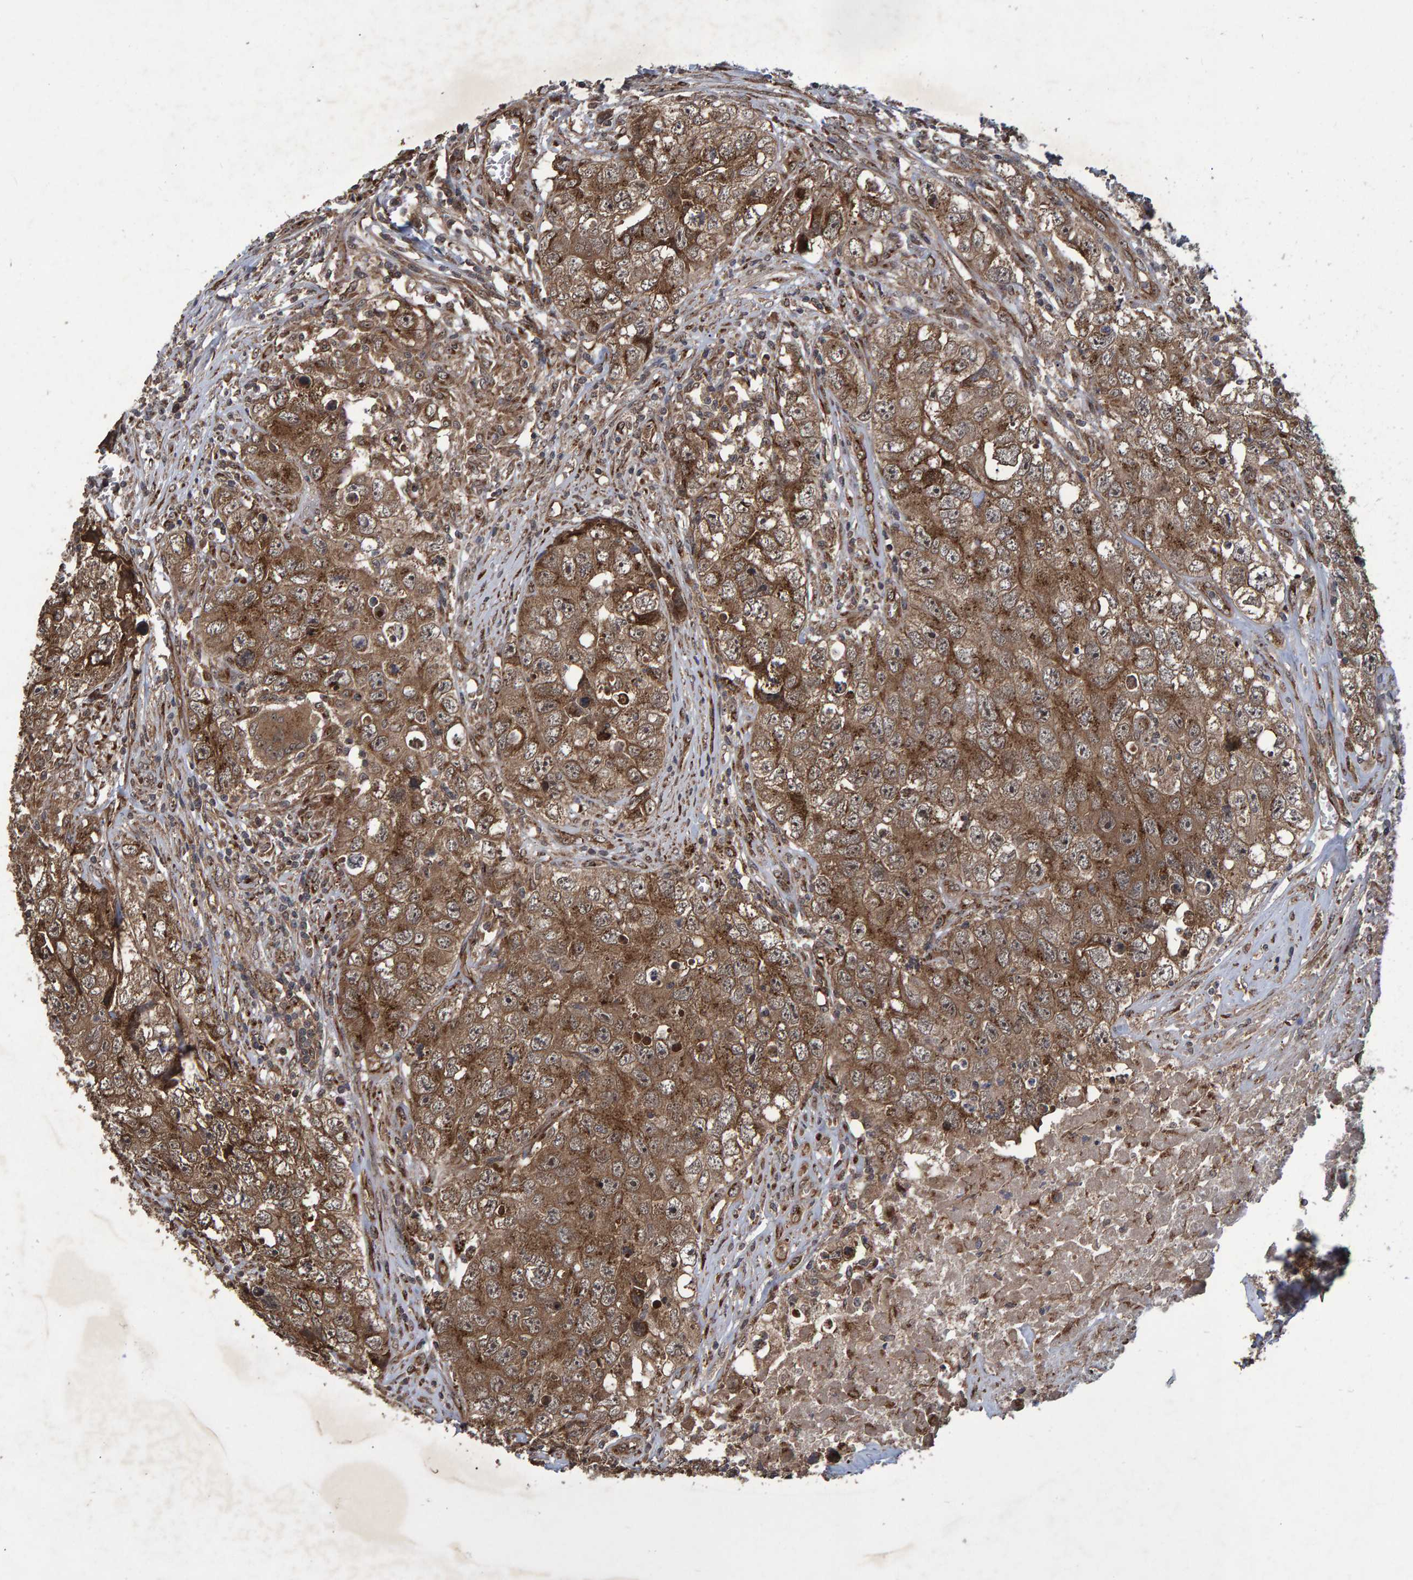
{"staining": {"intensity": "moderate", "quantity": ">75%", "location": "cytoplasmic/membranous,nuclear"}, "tissue": "testis cancer", "cell_type": "Tumor cells", "image_type": "cancer", "snomed": [{"axis": "morphology", "description": "Seminoma, NOS"}, {"axis": "morphology", "description": "Carcinoma, Embryonal, NOS"}, {"axis": "topography", "description": "Testis"}], "caption": "Protein analysis of seminoma (testis) tissue reveals moderate cytoplasmic/membranous and nuclear staining in approximately >75% of tumor cells. Nuclei are stained in blue.", "gene": "TRIM68", "patient": {"sex": "male", "age": 43}}